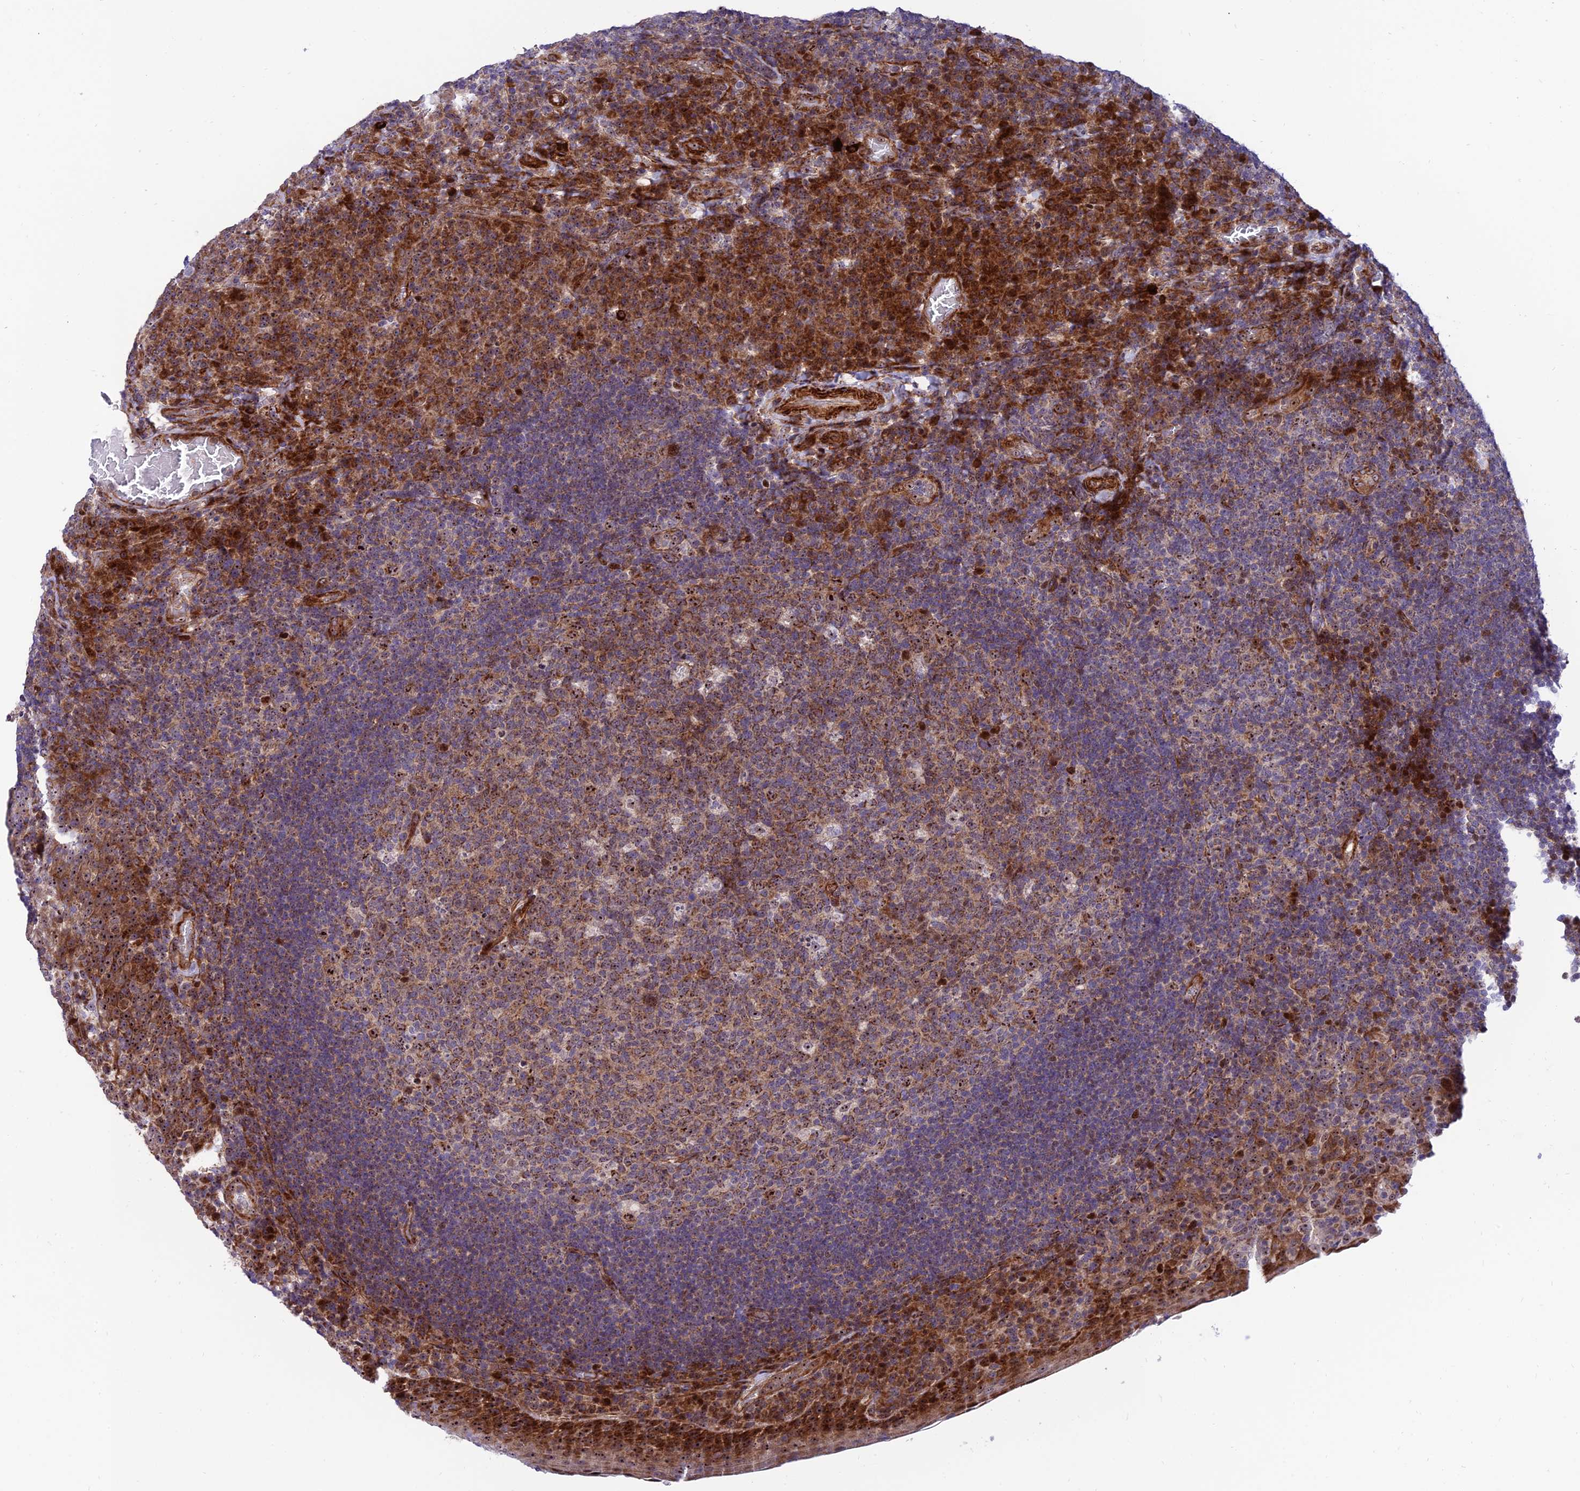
{"staining": {"intensity": "strong", "quantity": "25%-75%", "location": "nuclear"}, "tissue": "tonsil", "cell_type": "Germinal center cells", "image_type": "normal", "snomed": [{"axis": "morphology", "description": "Normal tissue, NOS"}, {"axis": "topography", "description": "Tonsil"}], "caption": "Immunohistochemistry photomicrograph of benign tonsil: human tonsil stained using immunohistochemistry shows high levels of strong protein expression localized specifically in the nuclear of germinal center cells, appearing as a nuclear brown color.", "gene": "KBTBD7", "patient": {"sex": "male", "age": 17}}